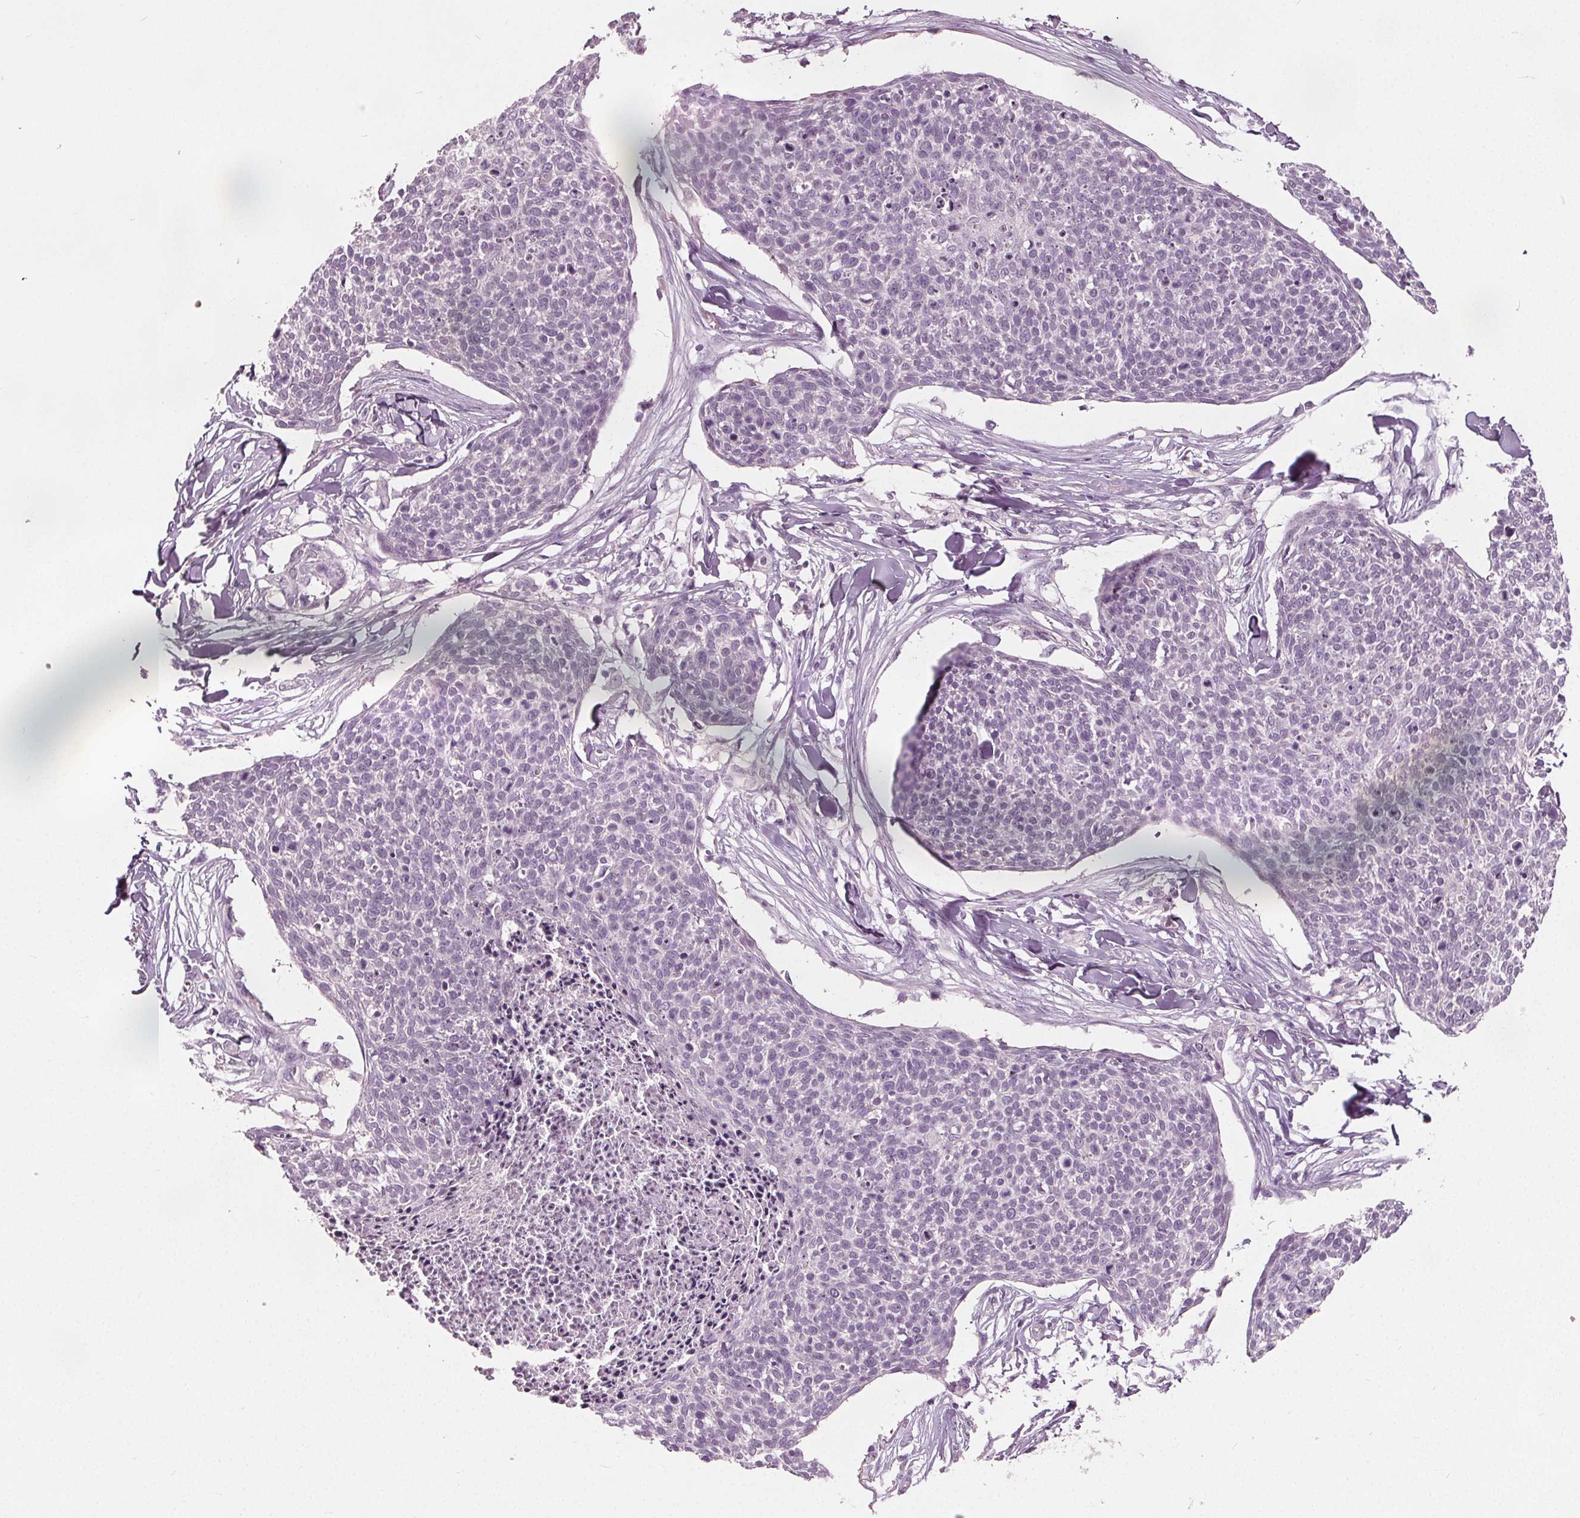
{"staining": {"intensity": "negative", "quantity": "none", "location": "none"}, "tissue": "skin cancer", "cell_type": "Tumor cells", "image_type": "cancer", "snomed": [{"axis": "morphology", "description": "Squamous cell carcinoma, NOS"}, {"axis": "topography", "description": "Skin"}, {"axis": "topography", "description": "Vulva"}], "caption": "This is an IHC image of human skin squamous cell carcinoma. There is no expression in tumor cells.", "gene": "TKFC", "patient": {"sex": "female", "age": 75}}